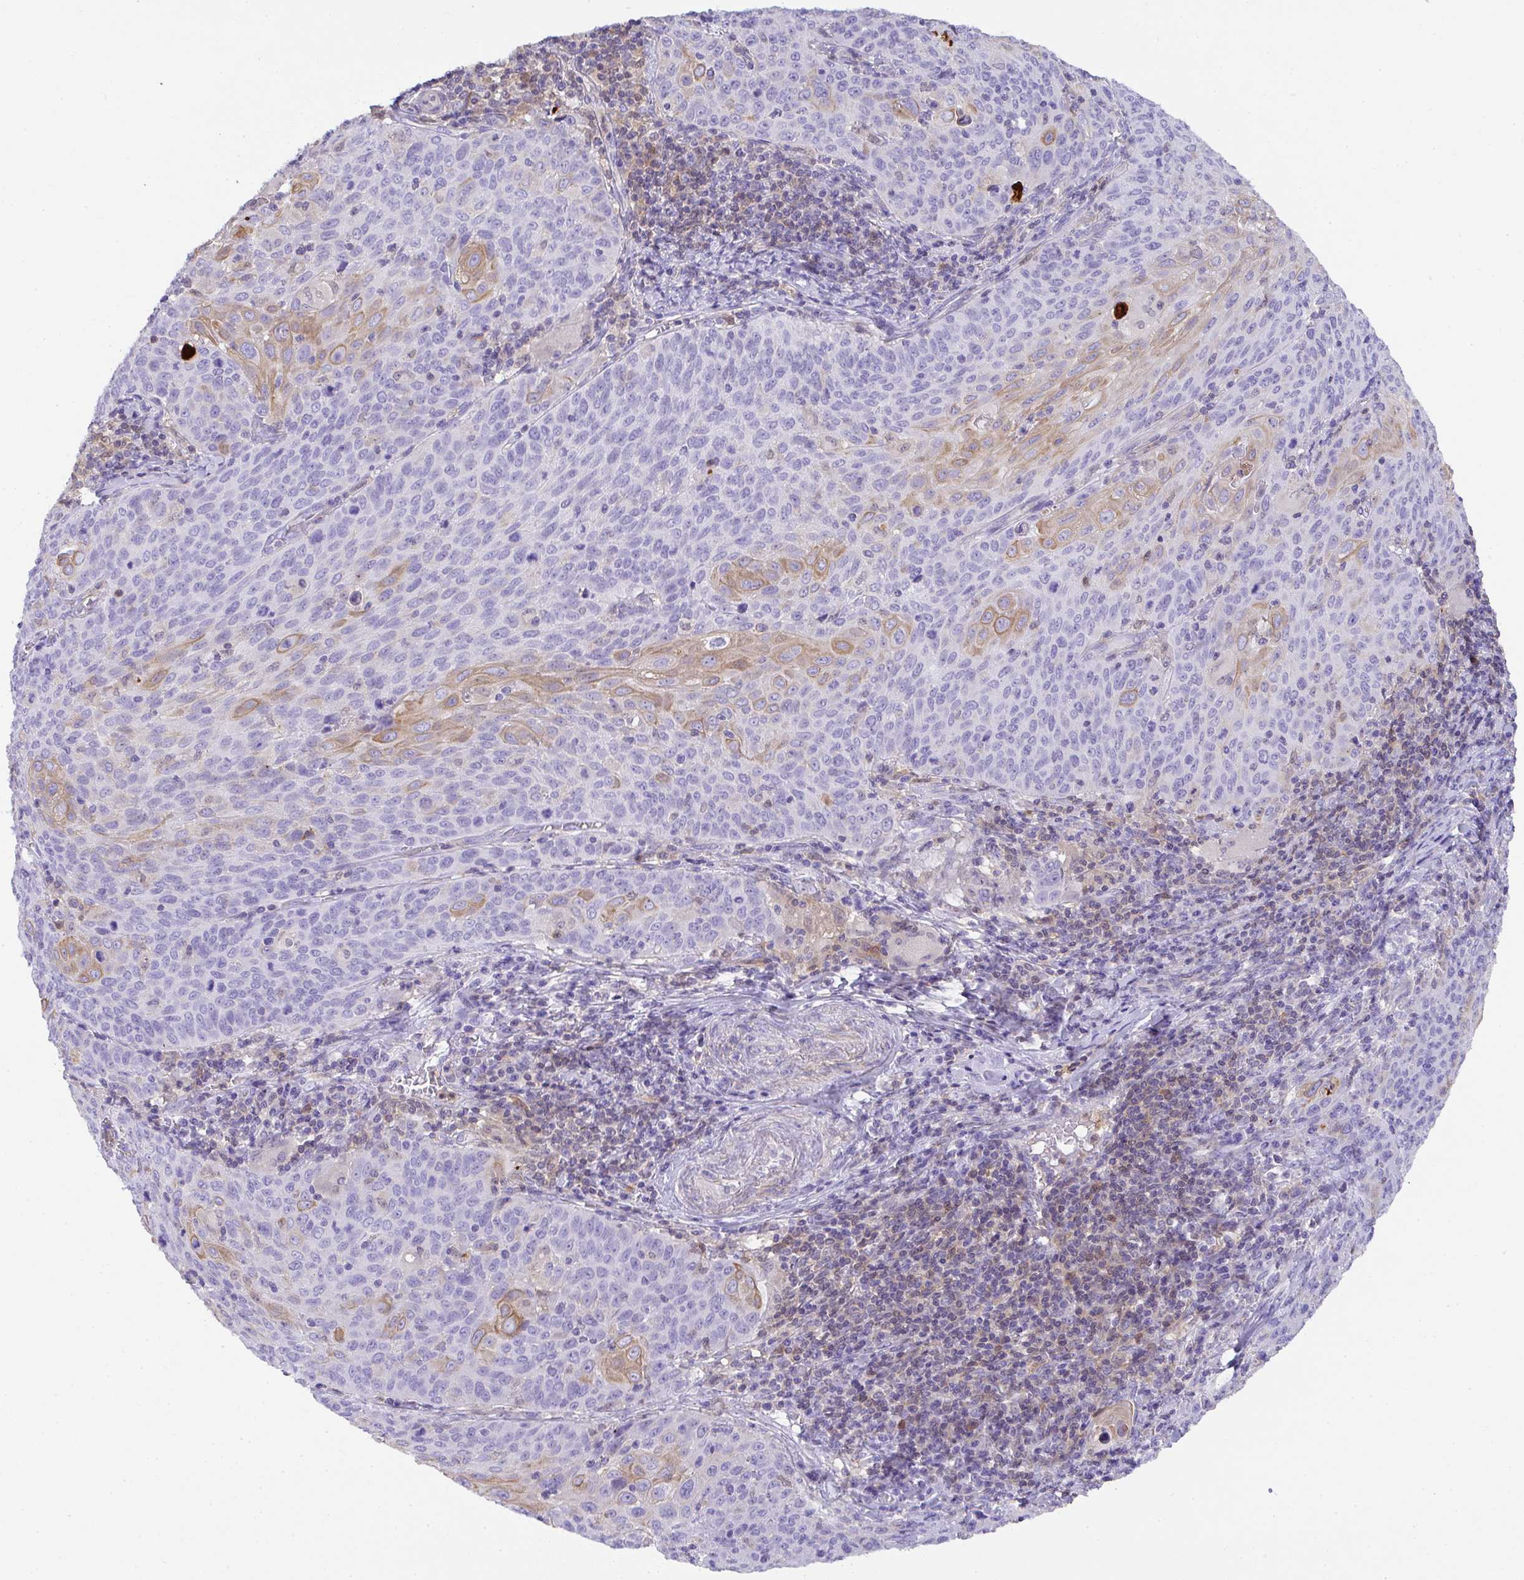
{"staining": {"intensity": "weak", "quantity": "<25%", "location": "cytoplasmic/membranous"}, "tissue": "cervical cancer", "cell_type": "Tumor cells", "image_type": "cancer", "snomed": [{"axis": "morphology", "description": "Squamous cell carcinoma, NOS"}, {"axis": "topography", "description": "Cervix"}], "caption": "Protein analysis of cervical cancer (squamous cell carcinoma) reveals no significant positivity in tumor cells.", "gene": "TNFAIP8", "patient": {"sex": "female", "age": 65}}